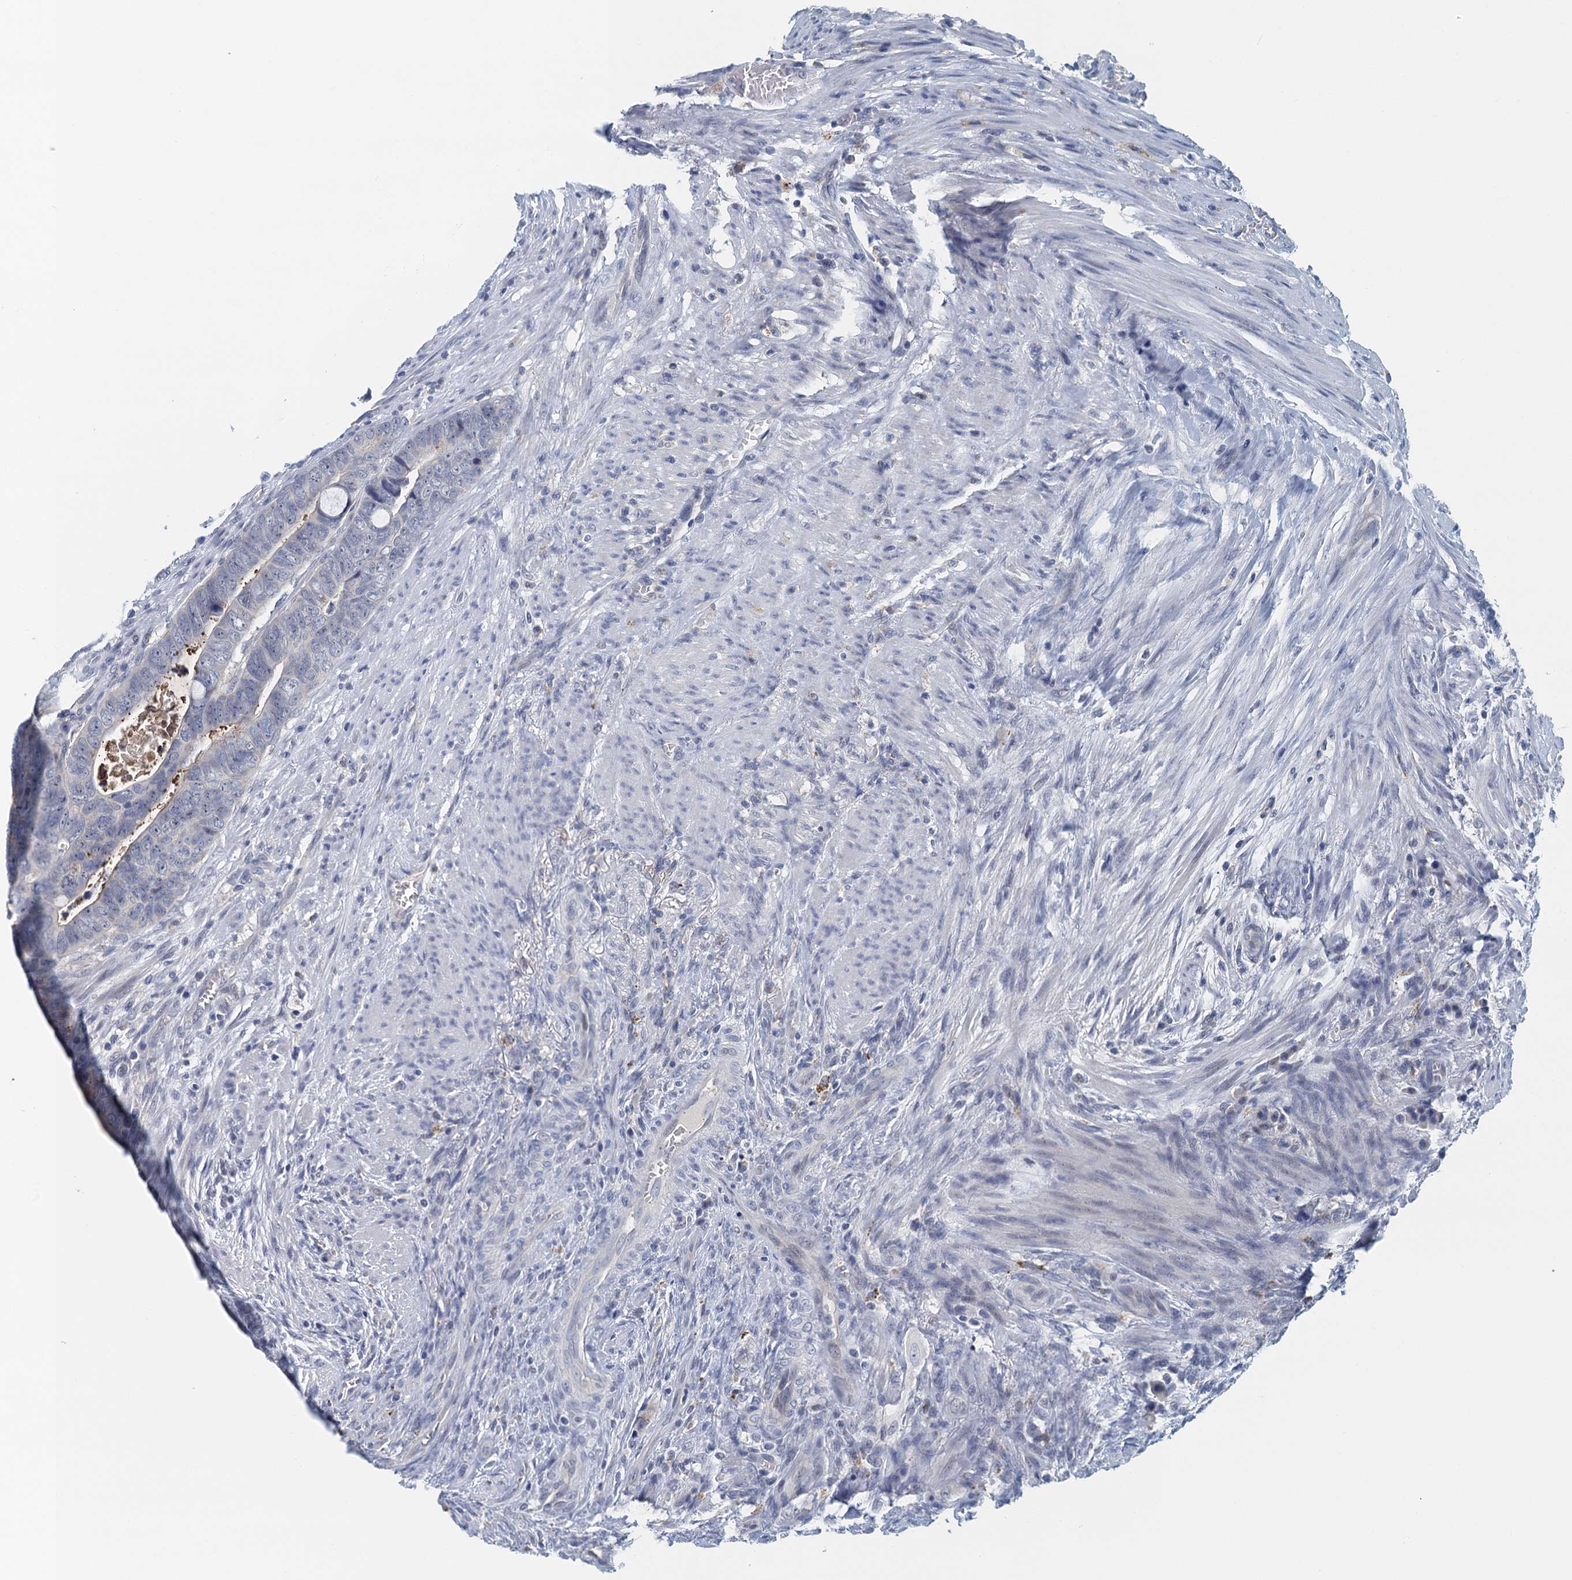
{"staining": {"intensity": "negative", "quantity": "none", "location": "none"}, "tissue": "colorectal cancer", "cell_type": "Tumor cells", "image_type": "cancer", "snomed": [{"axis": "morphology", "description": "Adenocarcinoma, NOS"}, {"axis": "topography", "description": "Rectum"}], "caption": "Image shows no significant protein staining in tumor cells of adenocarcinoma (colorectal). (Stains: DAB (3,3'-diaminobenzidine) immunohistochemistry (IHC) with hematoxylin counter stain, Microscopy: brightfield microscopy at high magnification).", "gene": "NUBP2", "patient": {"sex": "female", "age": 78}}